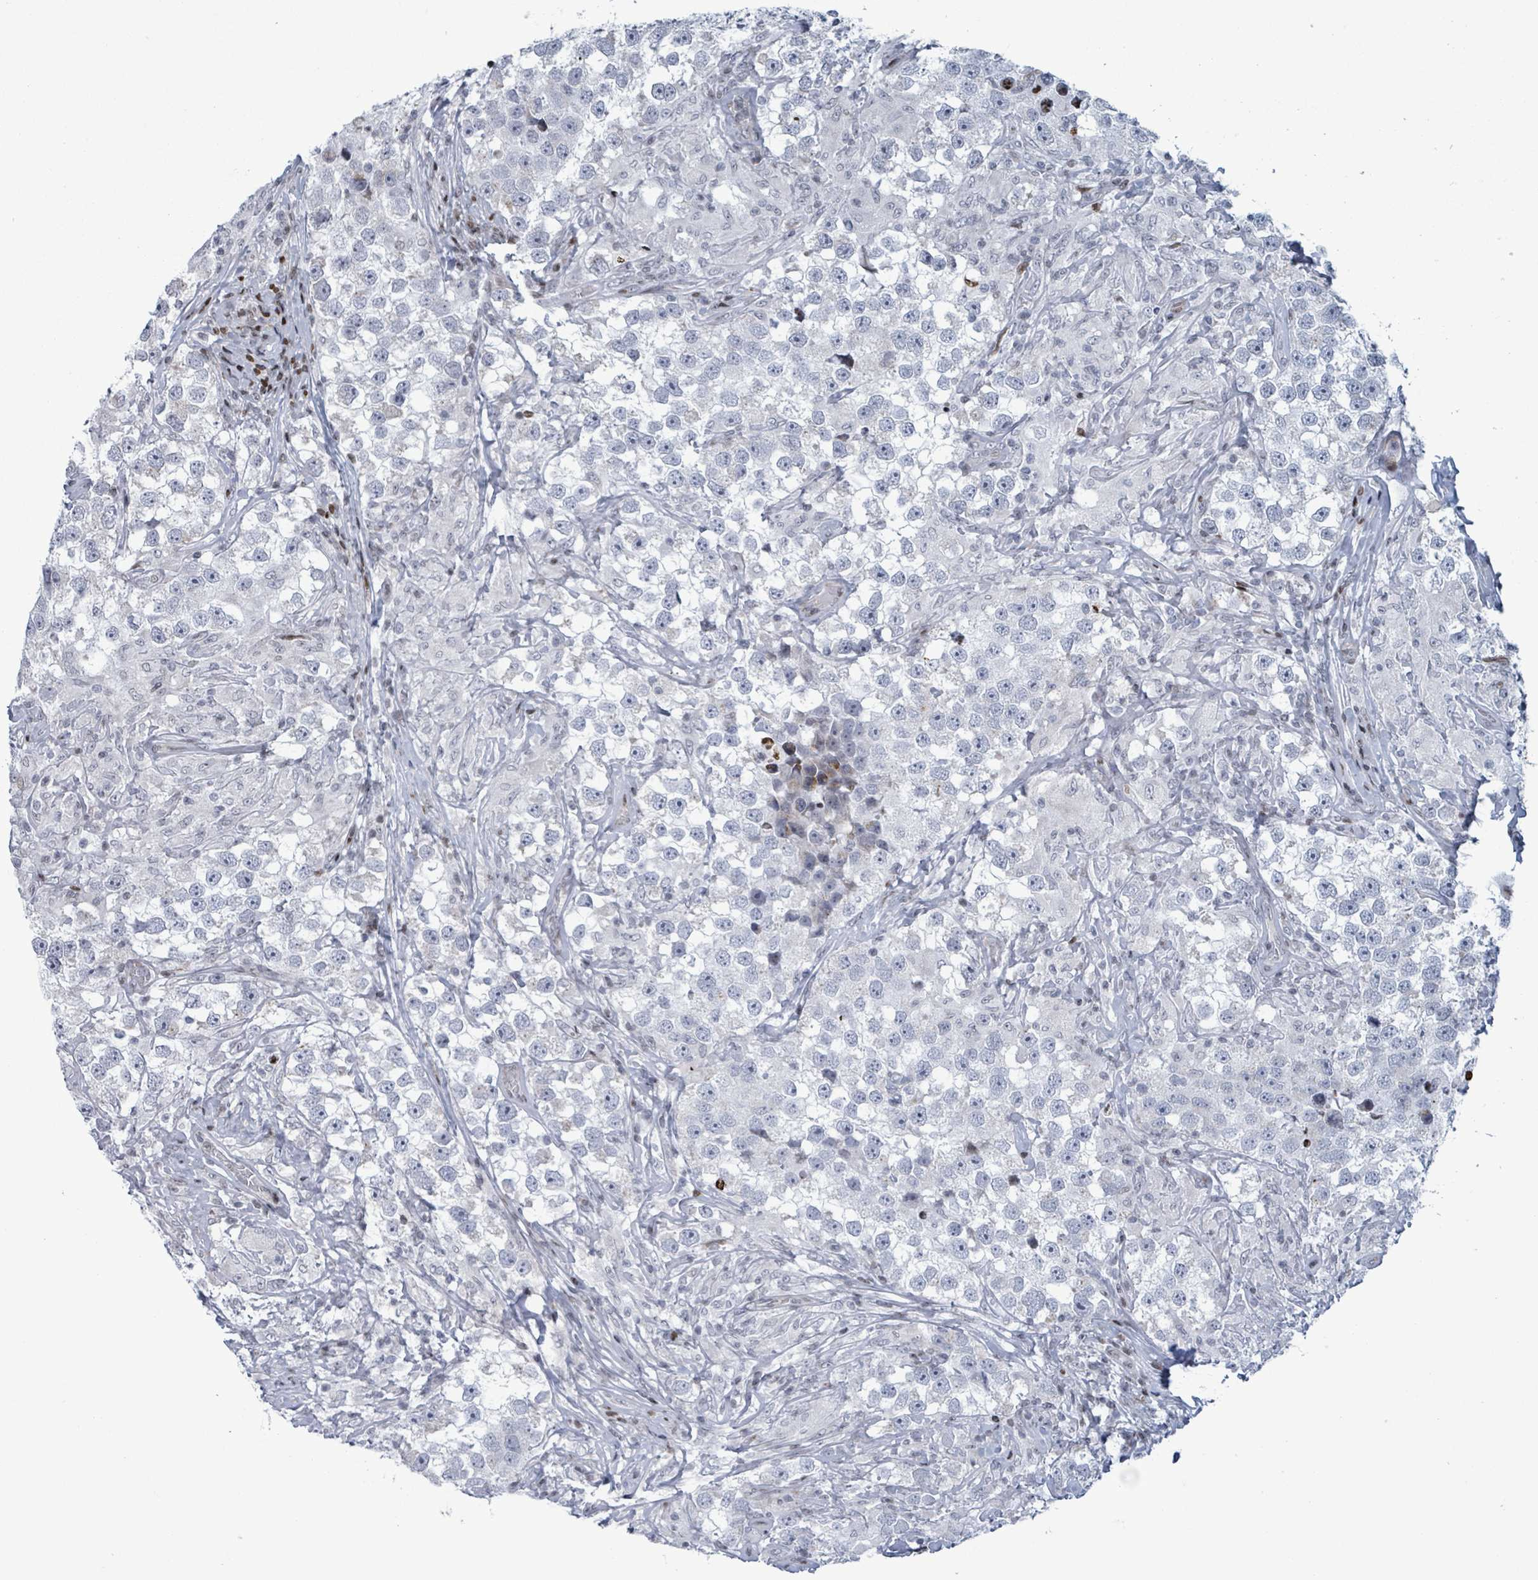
{"staining": {"intensity": "negative", "quantity": "none", "location": "none"}, "tissue": "testis cancer", "cell_type": "Tumor cells", "image_type": "cancer", "snomed": [{"axis": "morphology", "description": "Seminoma, NOS"}, {"axis": "topography", "description": "Testis"}], "caption": "A high-resolution image shows immunohistochemistry (IHC) staining of seminoma (testis), which reveals no significant positivity in tumor cells.", "gene": "FNDC4", "patient": {"sex": "male", "age": 46}}